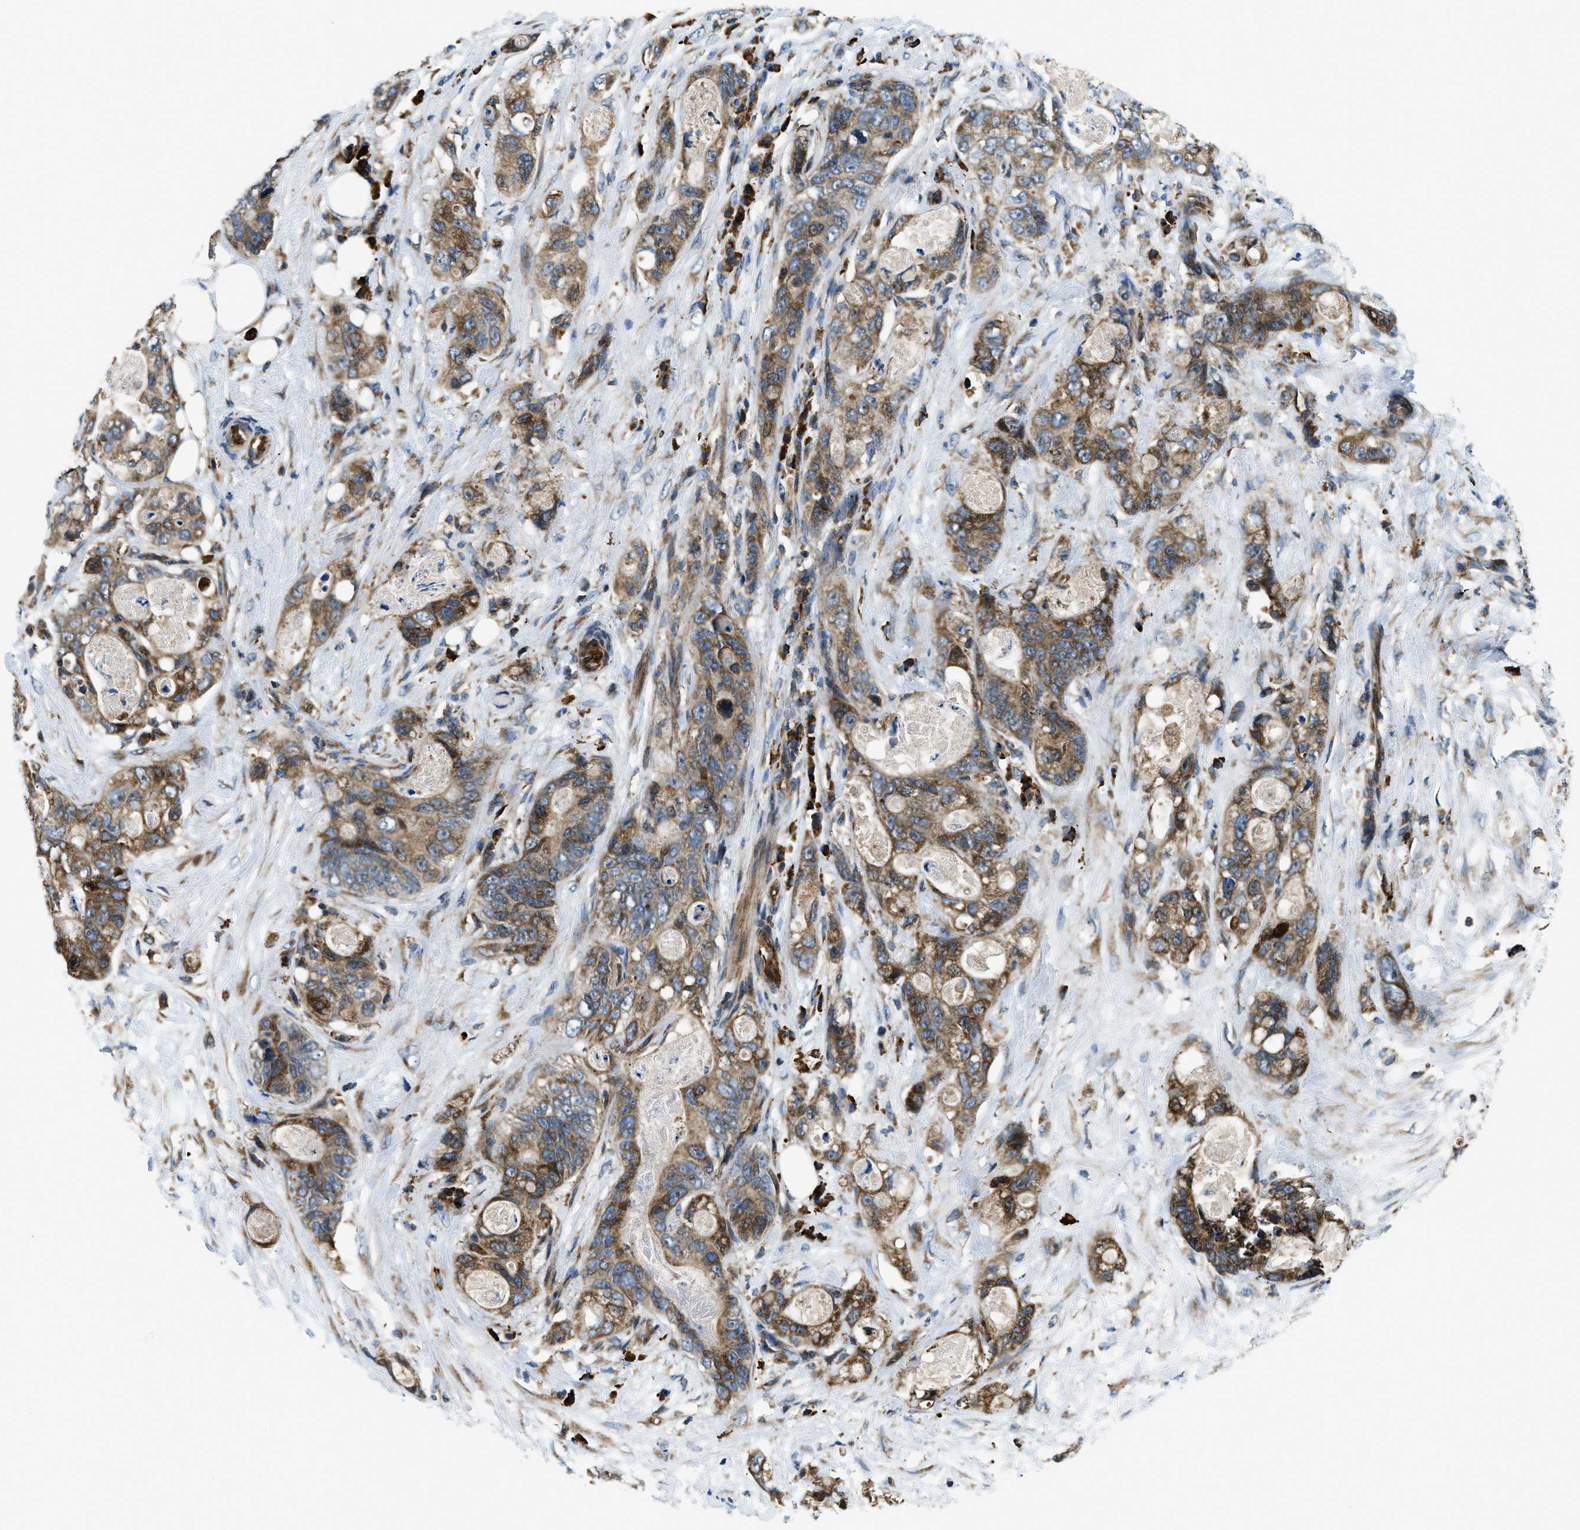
{"staining": {"intensity": "moderate", "quantity": ">75%", "location": "cytoplasmic/membranous"}, "tissue": "stomach cancer", "cell_type": "Tumor cells", "image_type": "cancer", "snomed": [{"axis": "morphology", "description": "Adenocarcinoma, NOS"}, {"axis": "topography", "description": "Stomach"}], "caption": "Protein positivity by IHC shows moderate cytoplasmic/membranous positivity in about >75% of tumor cells in stomach cancer.", "gene": "CSPG4", "patient": {"sex": "female", "age": 89}}